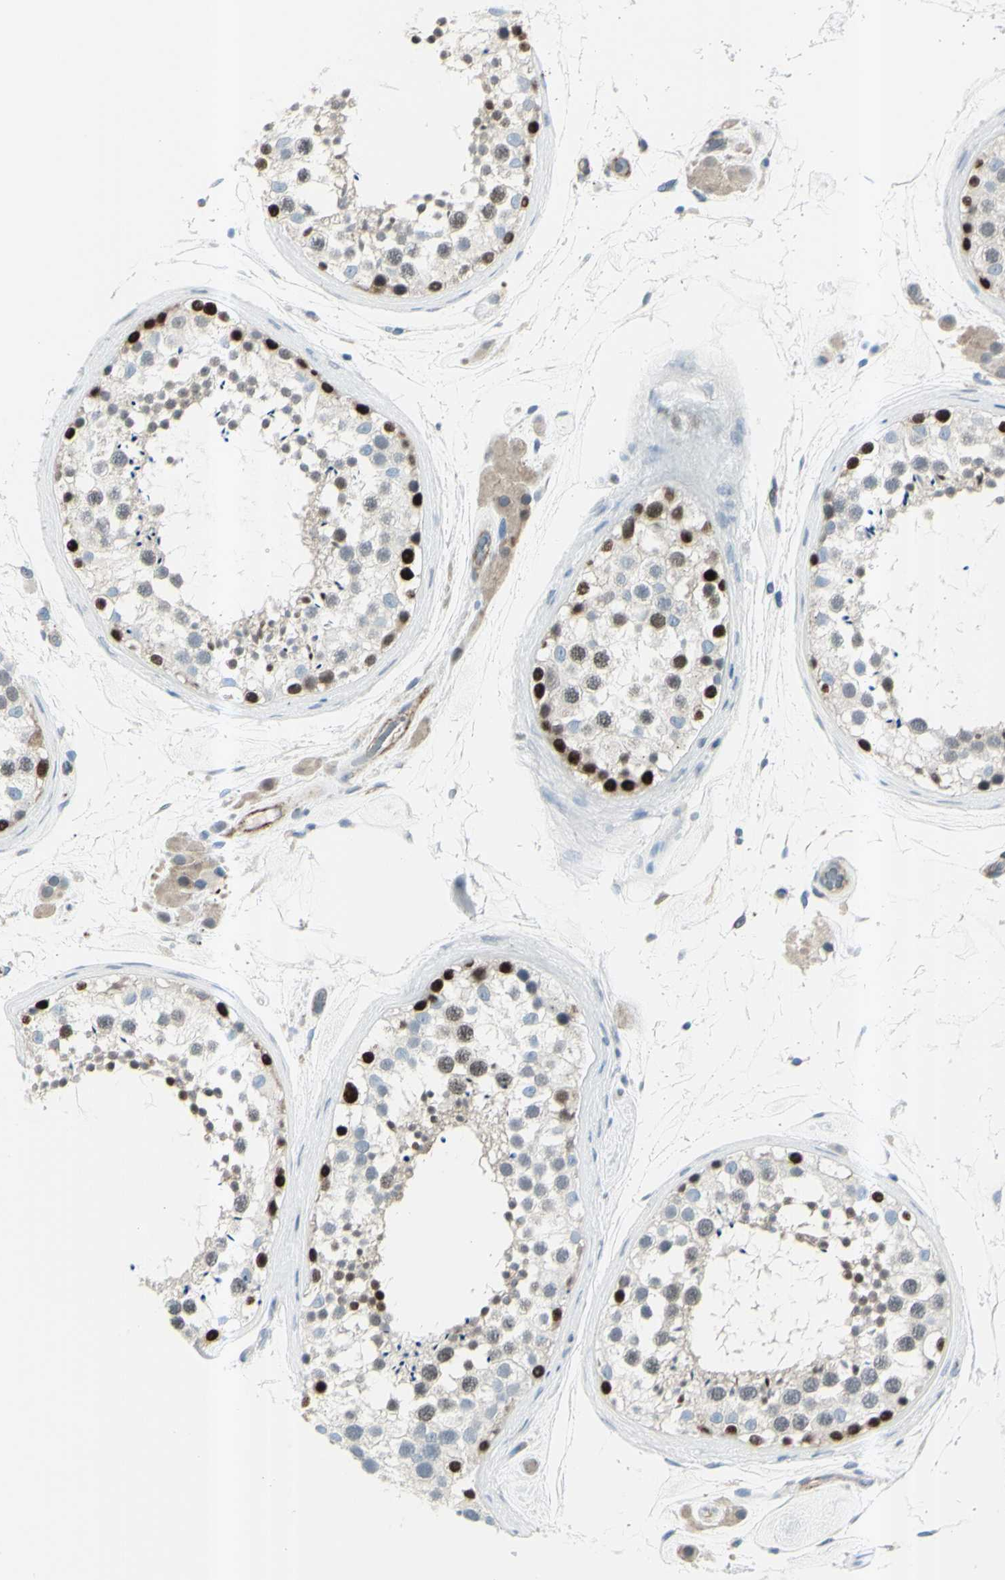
{"staining": {"intensity": "strong", "quantity": "<25%", "location": "nuclear"}, "tissue": "testis", "cell_type": "Cells in seminiferous ducts", "image_type": "normal", "snomed": [{"axis": "morphology", "description": "Normal tissue, NOS"}, {"axis": "topography", "description": "Testis"}], "caption": "Protein positivity by immunohistochemistry demonstrates strong nuclear expression in approximately <25% of cells in seminiferous ducts in unremarkable testis. (DAB = brown stain, brightfield microscopy at high magnification).", "gene": "GPR34", "patient": {"sex": "male", "age": 46}}